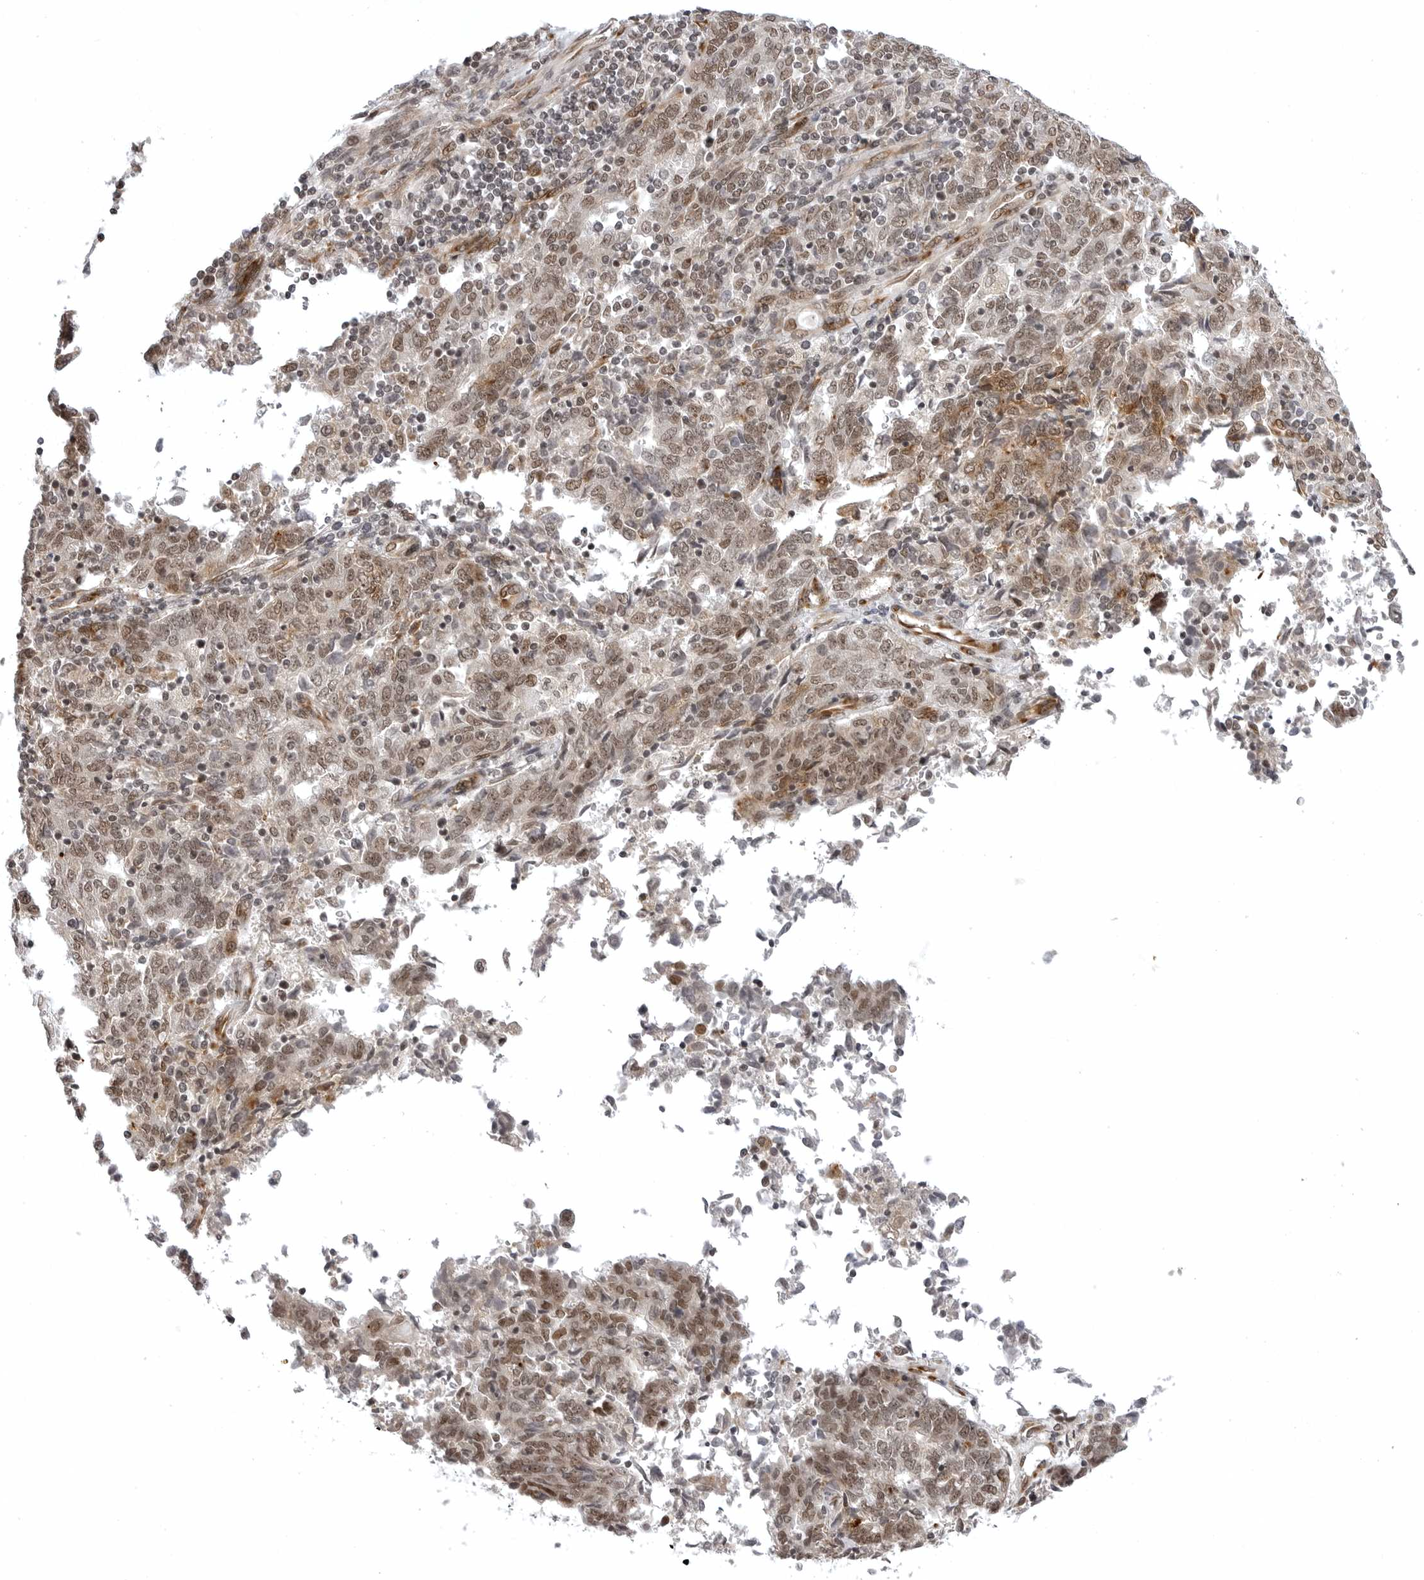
{"staining": {"intensity": "moderate", "quantity": ">75%", "location": "nuclear"}, "tissue": "endometrial cancer", "cell_type": "Tumor cells", "image_type": "cancer", "snomed": [{"axis": "morphology", "description": "Adenocarcinoma, NOS"}, {"axis": "topography", "description": "Endometrium"}], "caption": "Immunohistochemistry (IHC) (DAB) staining of endometrial adenocarcinoma shows moderate nuclear protein staining in about >75% of tumor cells.", "gene": "PHF3", "patient": {"sex": "female", "age": 80}}